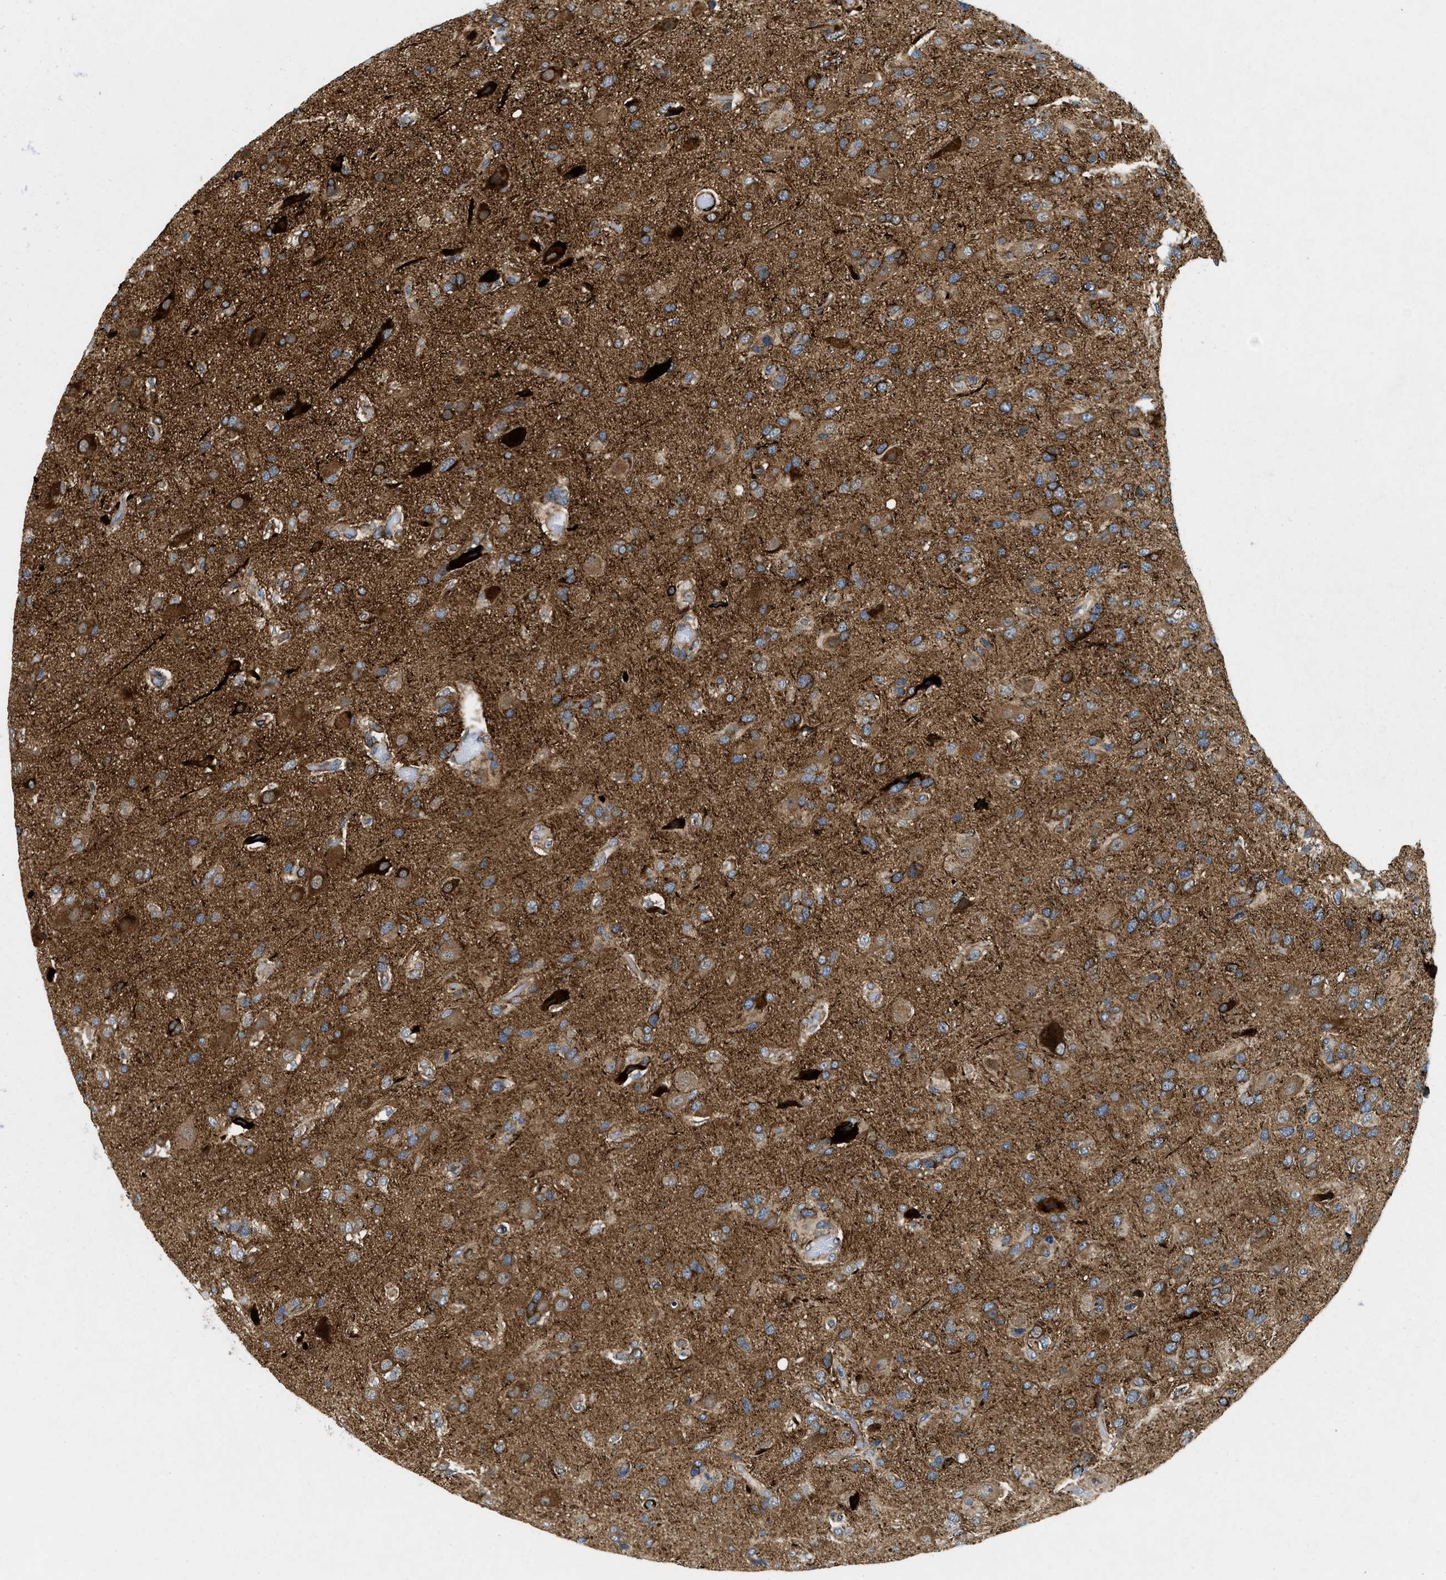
{"staining": {"intensity": "moderate", "quantity": ">75%", "location": "cytoplasmic/membranous"}, "tissue": "glioma", "cell_type": "Tumor cells", "image_type": "cancer", "snomed": [{"axis": "morphology", "description": "Glioma, malignant, High grade"}, {"axis": "topography", "description": "Brain"}], "caption": "Human high-grade glioma (malignant) stained with a protein marker exhibits moderate staining in tumor cells.", "gene": "ZNF599", "patient": {"sex": "female", "age": 58}}